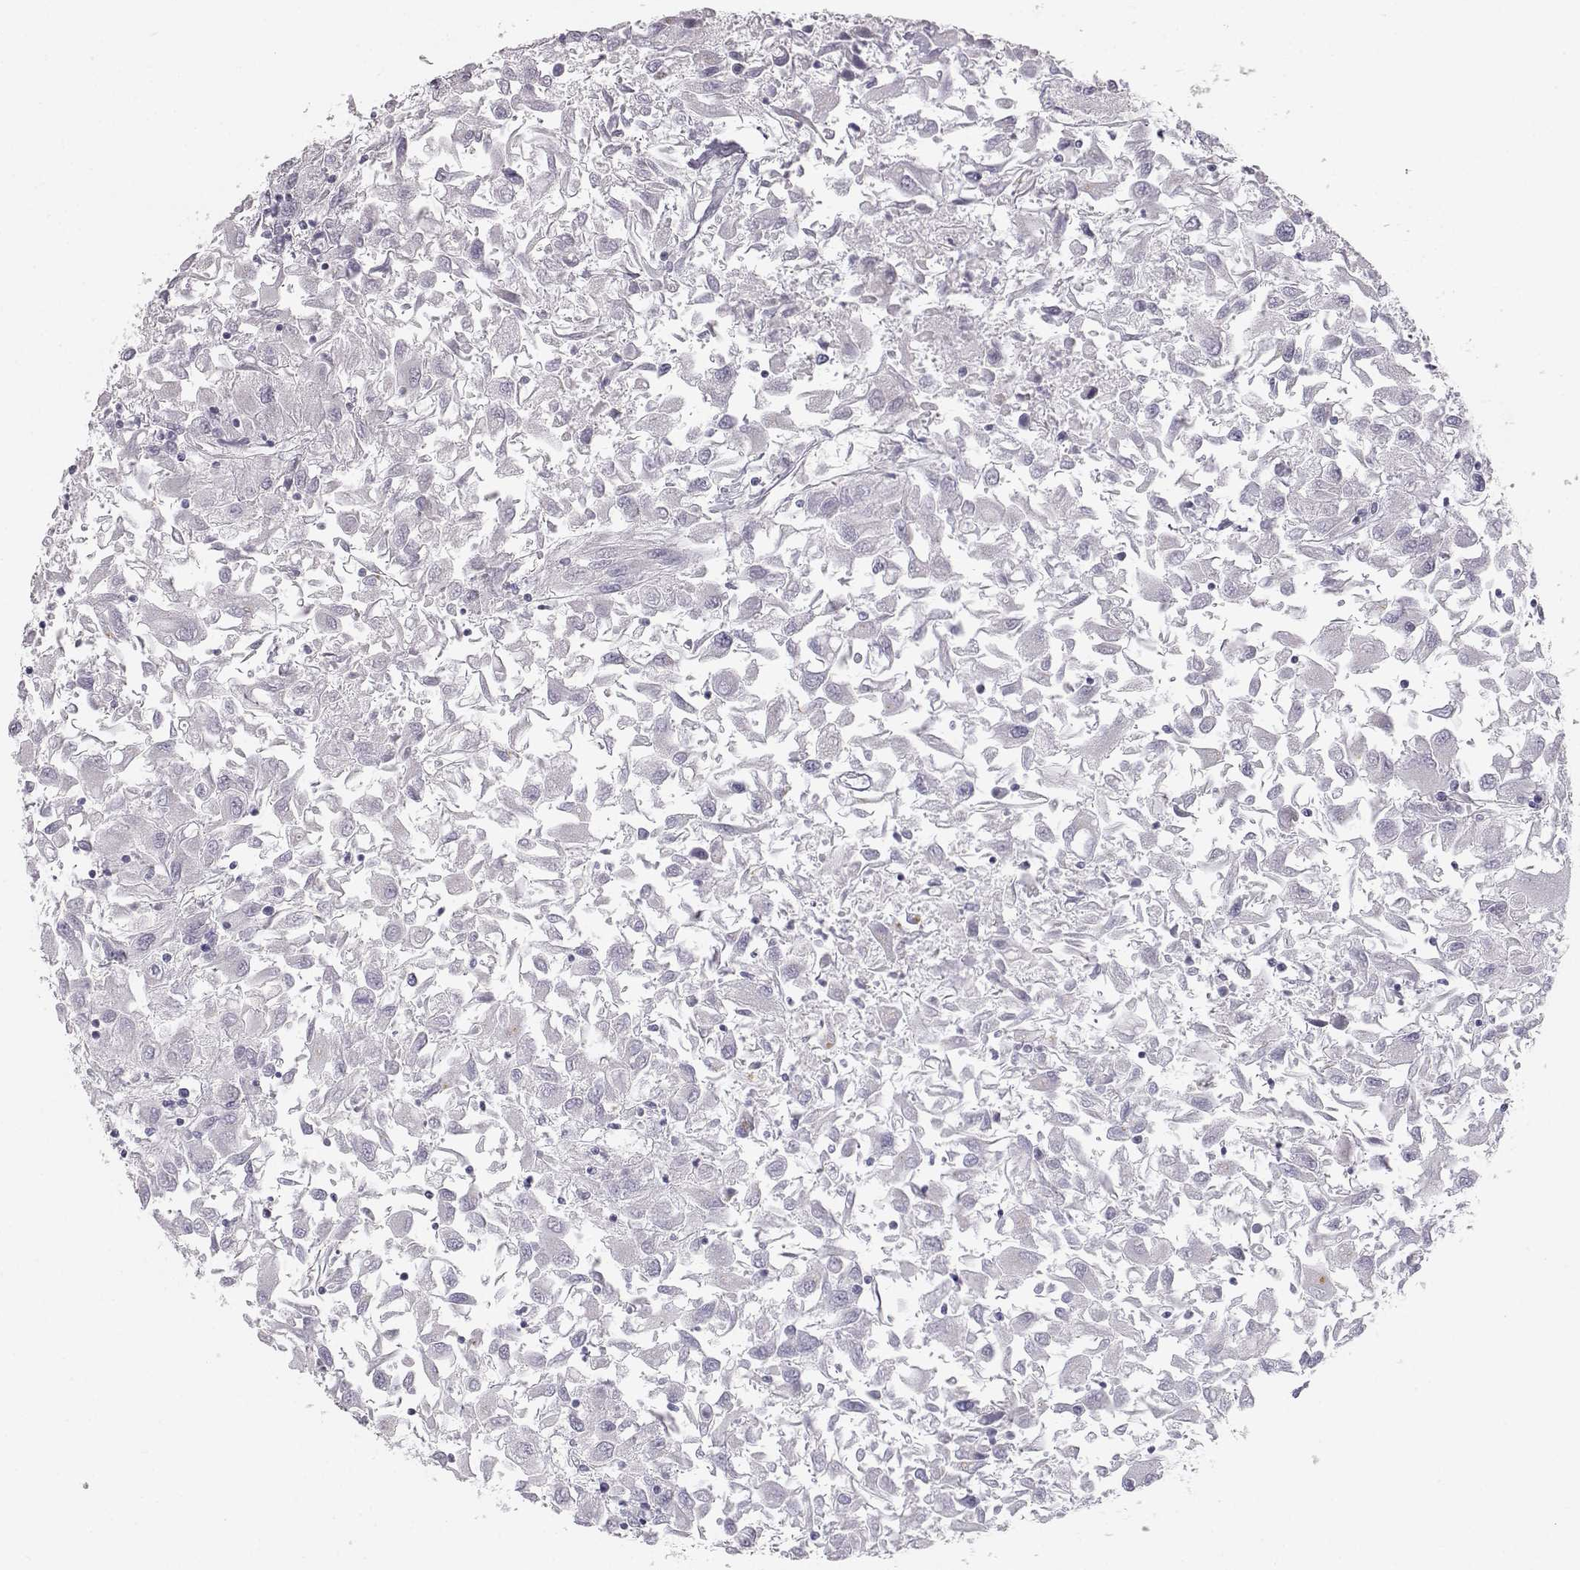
{"staining": {"intensity": "negative", "quantity": "none", "location": "none"}, "tissue": "renal cancer", "cell_type": "Tumor cells", "image_type": "cancer", "snomed": [{"axis": "morphology", "description": "Adenocarcinoma, NOS"}, {"axis": "topography", "description": "Kidney"}], "caption": "The micrograph displays no significant staining in tumor cells of adenocarcinoma (renal).", "gene": "MYCBPAP", "patient": {"sex": "female", "age": 76}}